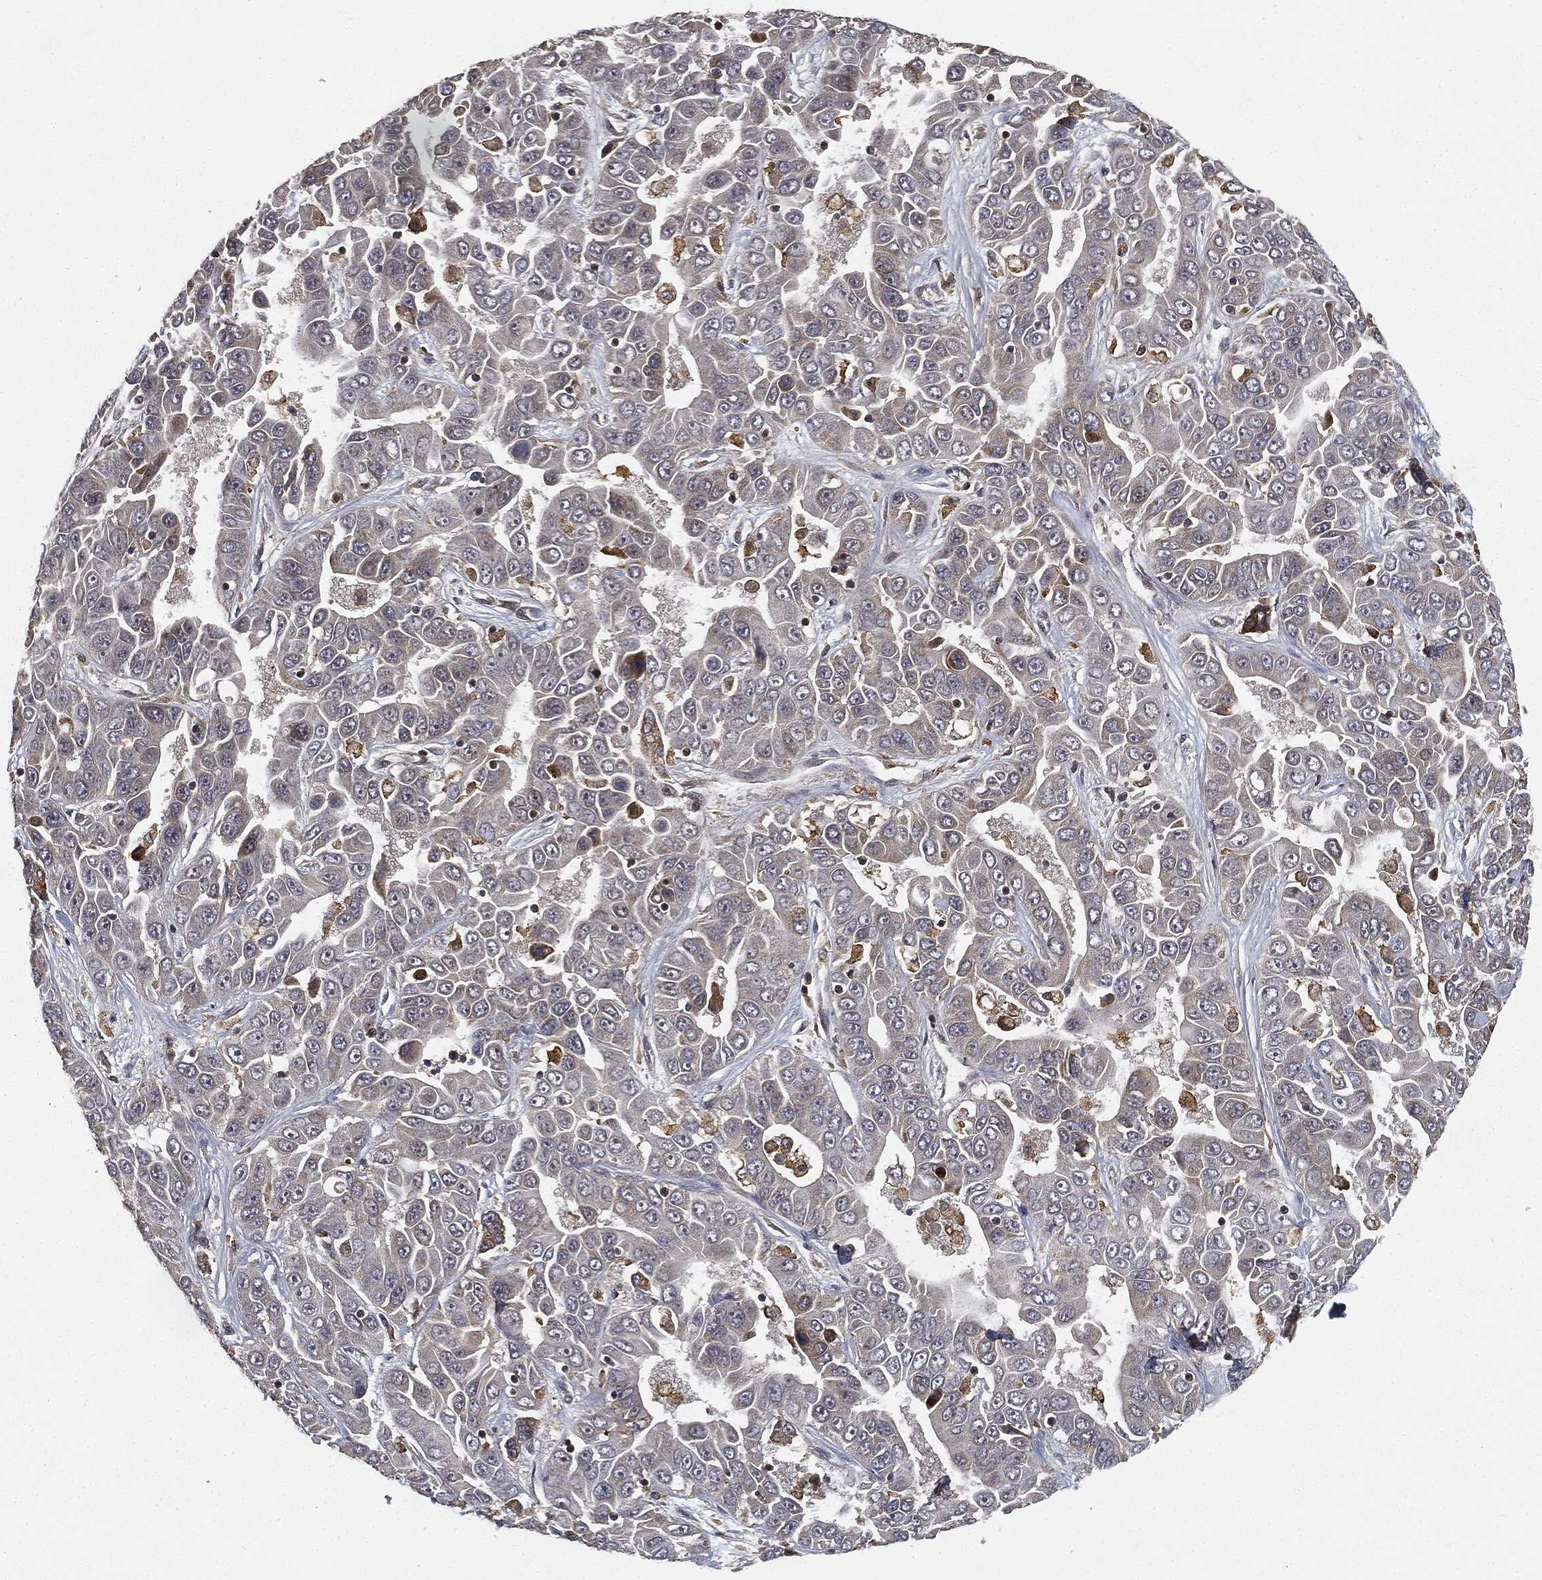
{"staining": {"intensity": "weak", "quantity": "25%-75%", "location": "cytoplasmic/membranous"}, "tissue": "liver cancer", "cell_type": "Tumor cells", "image_type": "cancer", "snomed": [{"axis": "morphology", "description": "Cholangiocarcinoma"}, {"axis": "topography", "description": "Liver"}], "caption": "IHC (DAB) staining of human liver cancer (cholangiocarcinoma) displays weak cytoplasmic/membranous protein positivity in about 25%-75% of tumor cells.", "gene": "MIER2", "patient": {"sex": "female", "age": 52}}